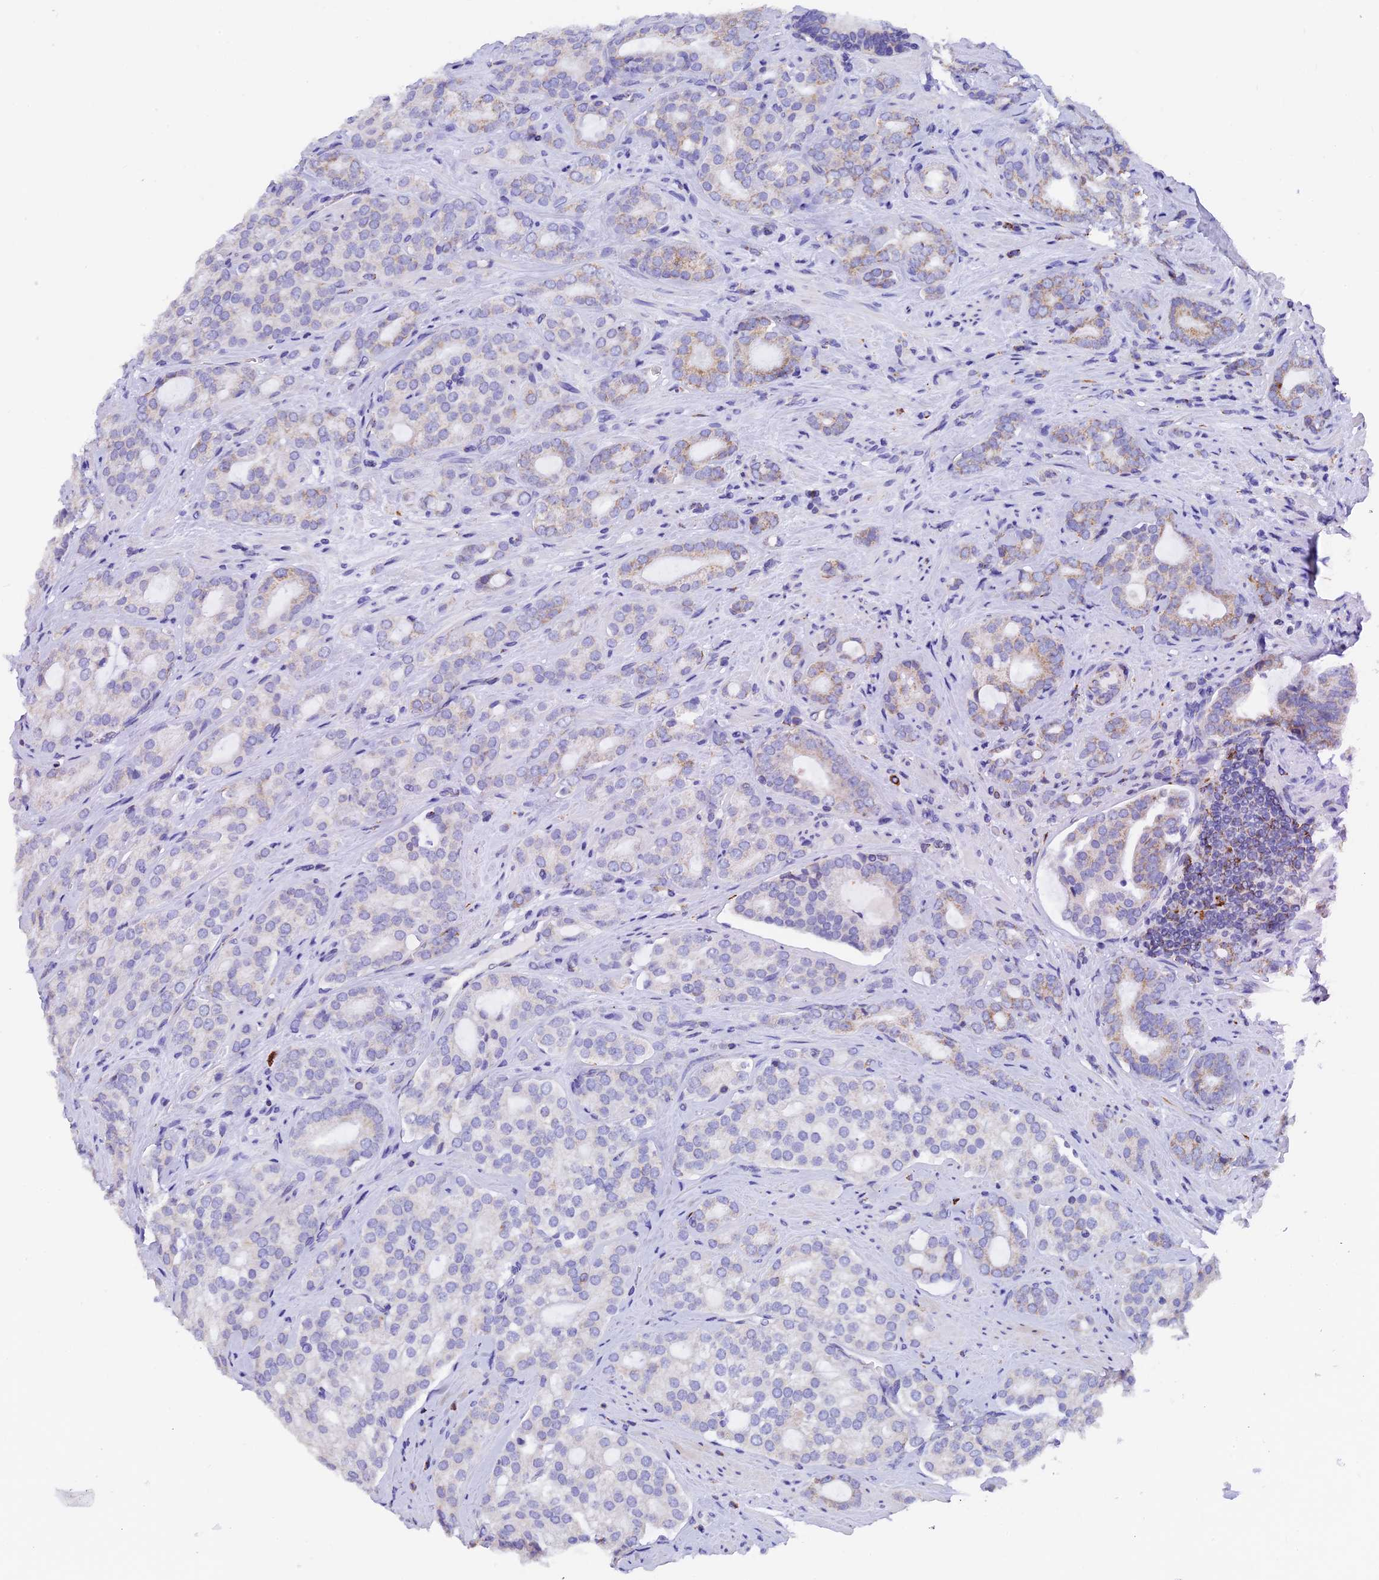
{"staining": {"intensity": "weak", "quantity": "<25%", "location": "cytoplasmic/membranous"}, "tissue": "prostate cancer", "cell_type": "Tumor cells", "image_type": "cancer", "snomed": [{"axis": "morphology", "description": "Adenocarcinoma, High grade"}, {"axis": "topography", "description": "Prostate"}], "caption": "Protein analysis of prostate high-grade adenocarcinoma displays no significant positivity in tumor cells. The staining is performed using DAB brown chromogen with nuclei counter-stained in using hematoxylin.", "gene": "SLC8B1", "patient": {"sex": "male", "age": 63}}